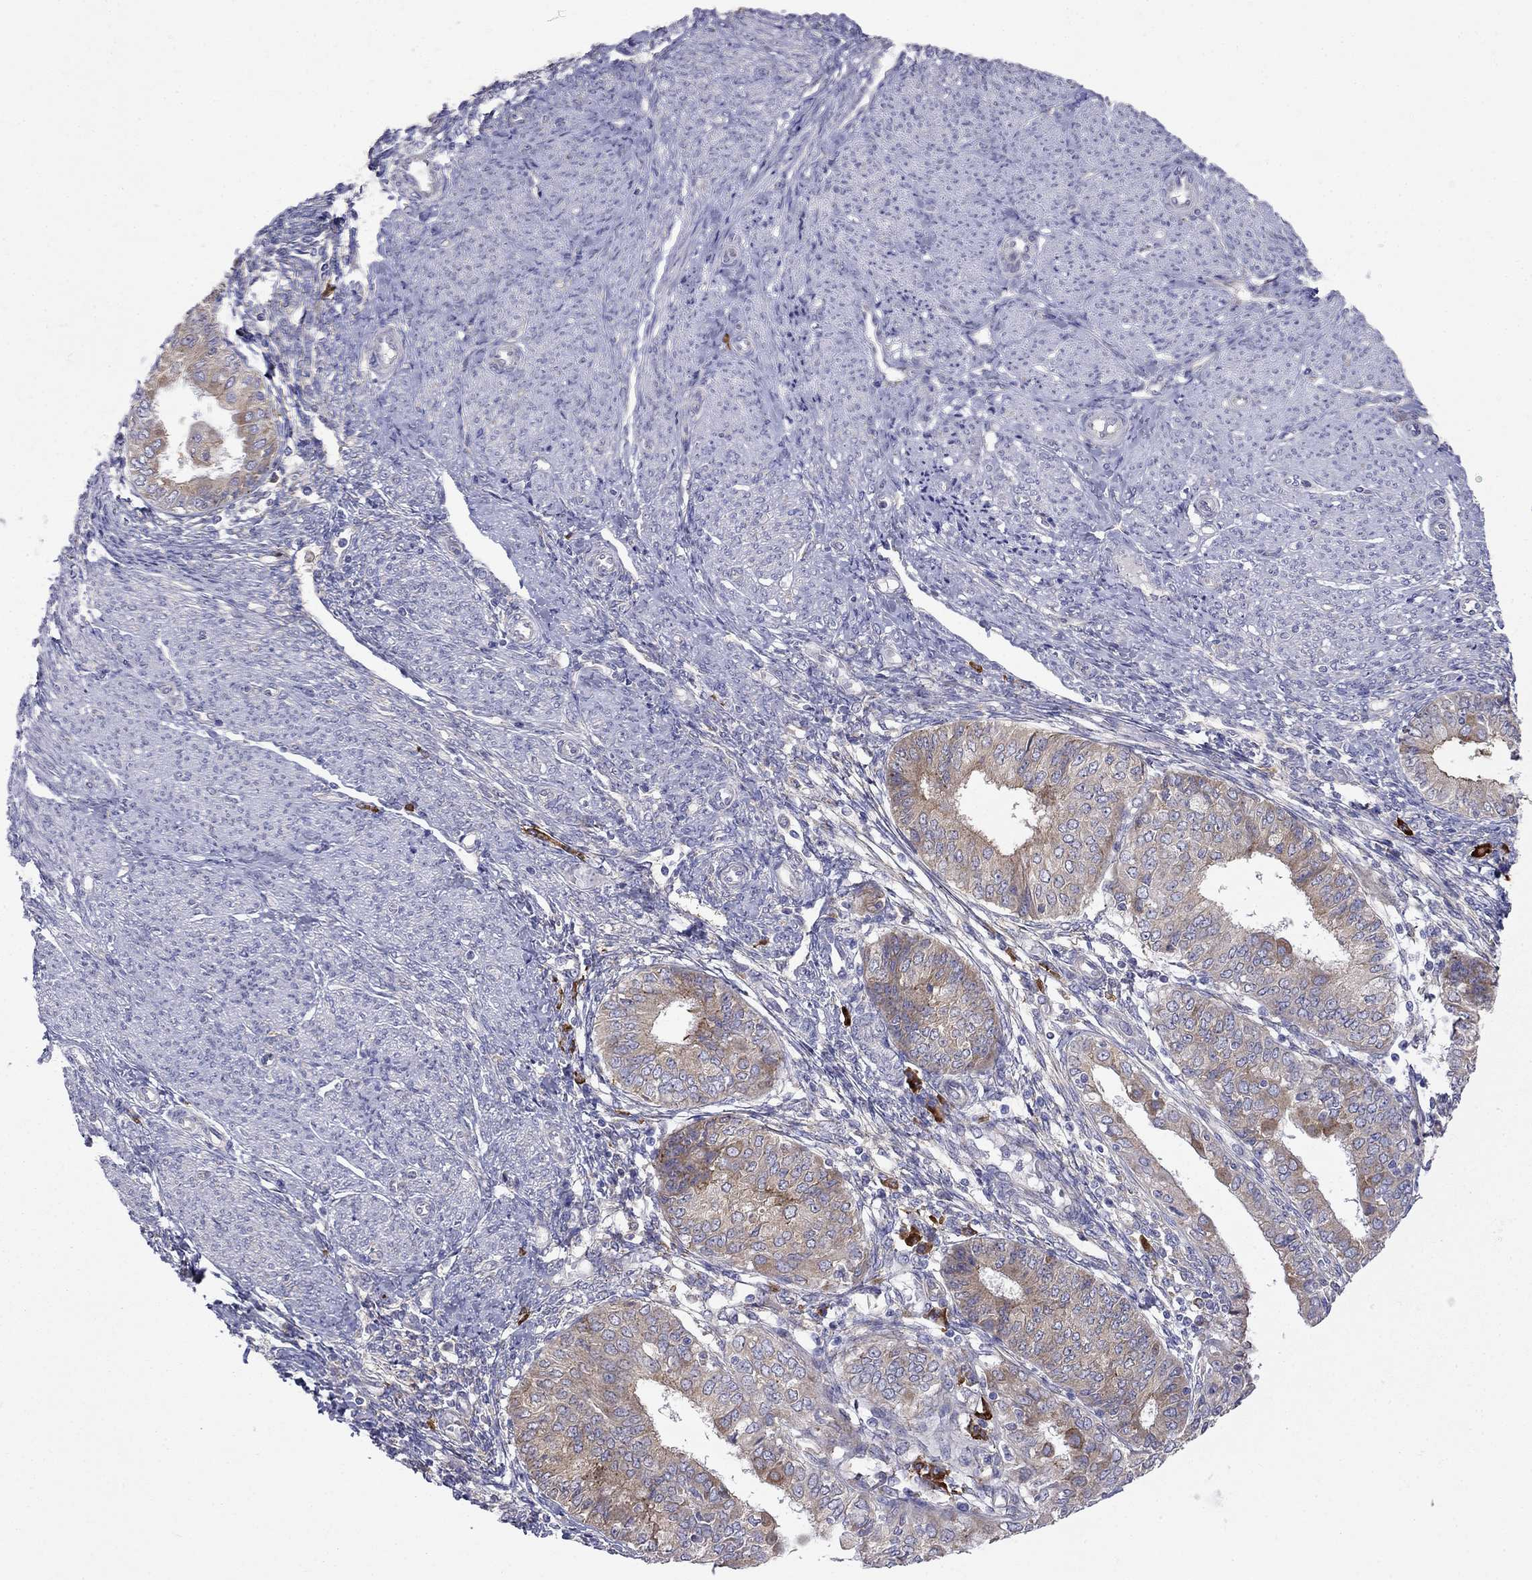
{"staining": {"intensity": "moderate", "quantity": ">75%", "location": "cytoplasmic/membranous"}, "tissue": "endometrial cancer", "cell_type": "Tumor cells", "image_type": "cancer", "snomed": [{"axis": "morphology", "description": "Adenocarcinoma, NOS"}, {"axis": "topography", "description": "Endometrium"}], "caption": "Endometrial cancer (adenocarcinoma) stained with a brown dye reveals moderate cytoplasmic/membranous positive expression in about >75% of tumor cells.", "gene": "LONRF2", "patient": {"sex": "female", "age": 68}}